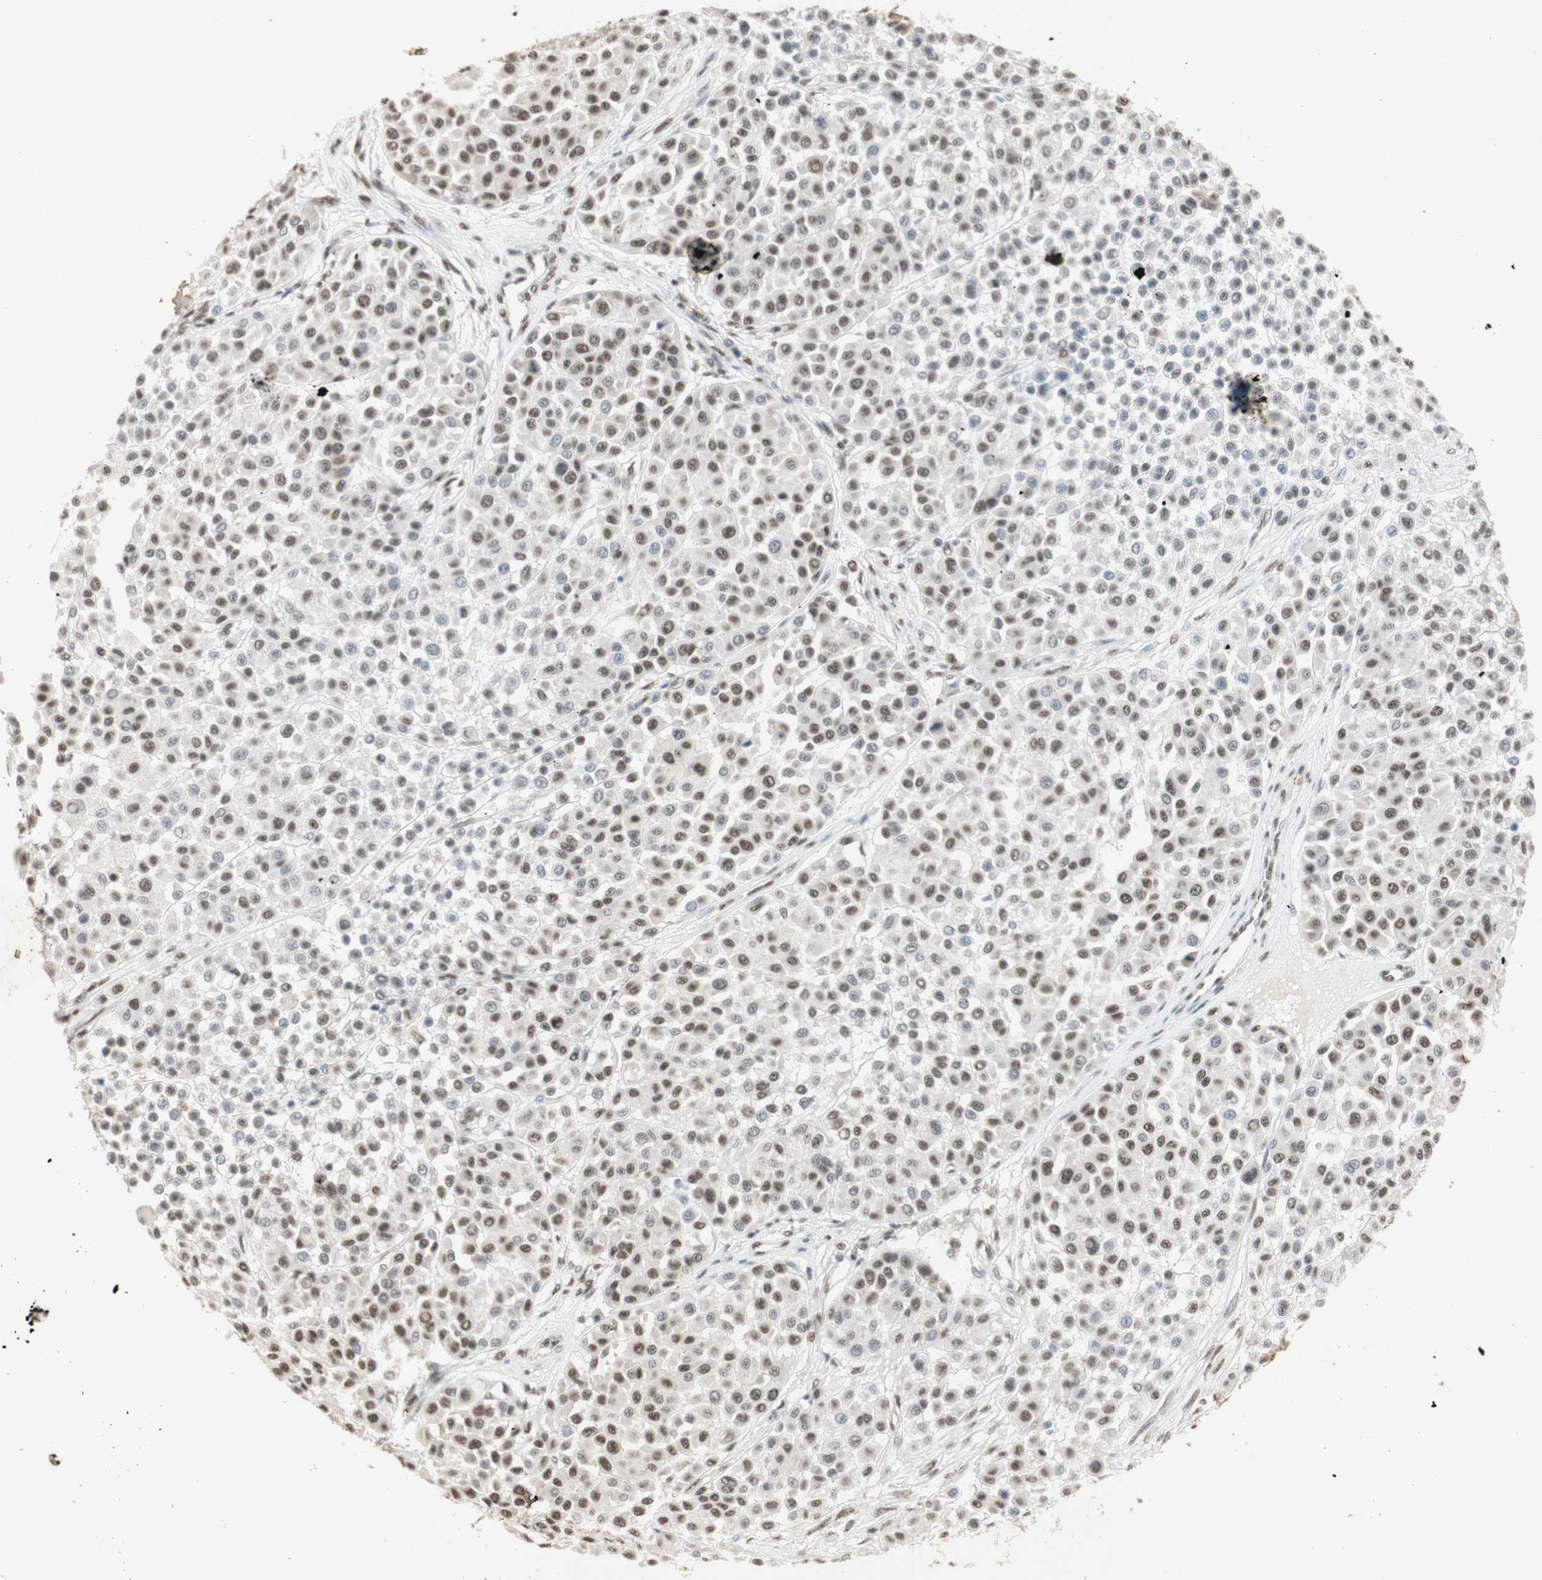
{"staining": {"intensity": "moderate", "quantity": ">75%", "location": "nuclear"}, "tissue": "melanoma", "cell_type": "Tumor cells", "image_type": "cancer", "snomed": [{"axis": "morphology", "description": "Malignant melanoma, Metastatic site"}, {"axis": "topography", "description": "Soft tissue"}], "caption": "Protein expression analysis of malignant melanoma (metastatic site) displays moderate nuclear staining in approximately >75% of tumor cells.", "gene": "SNRPB", "patient": {"sex": "male", "age": 41}}